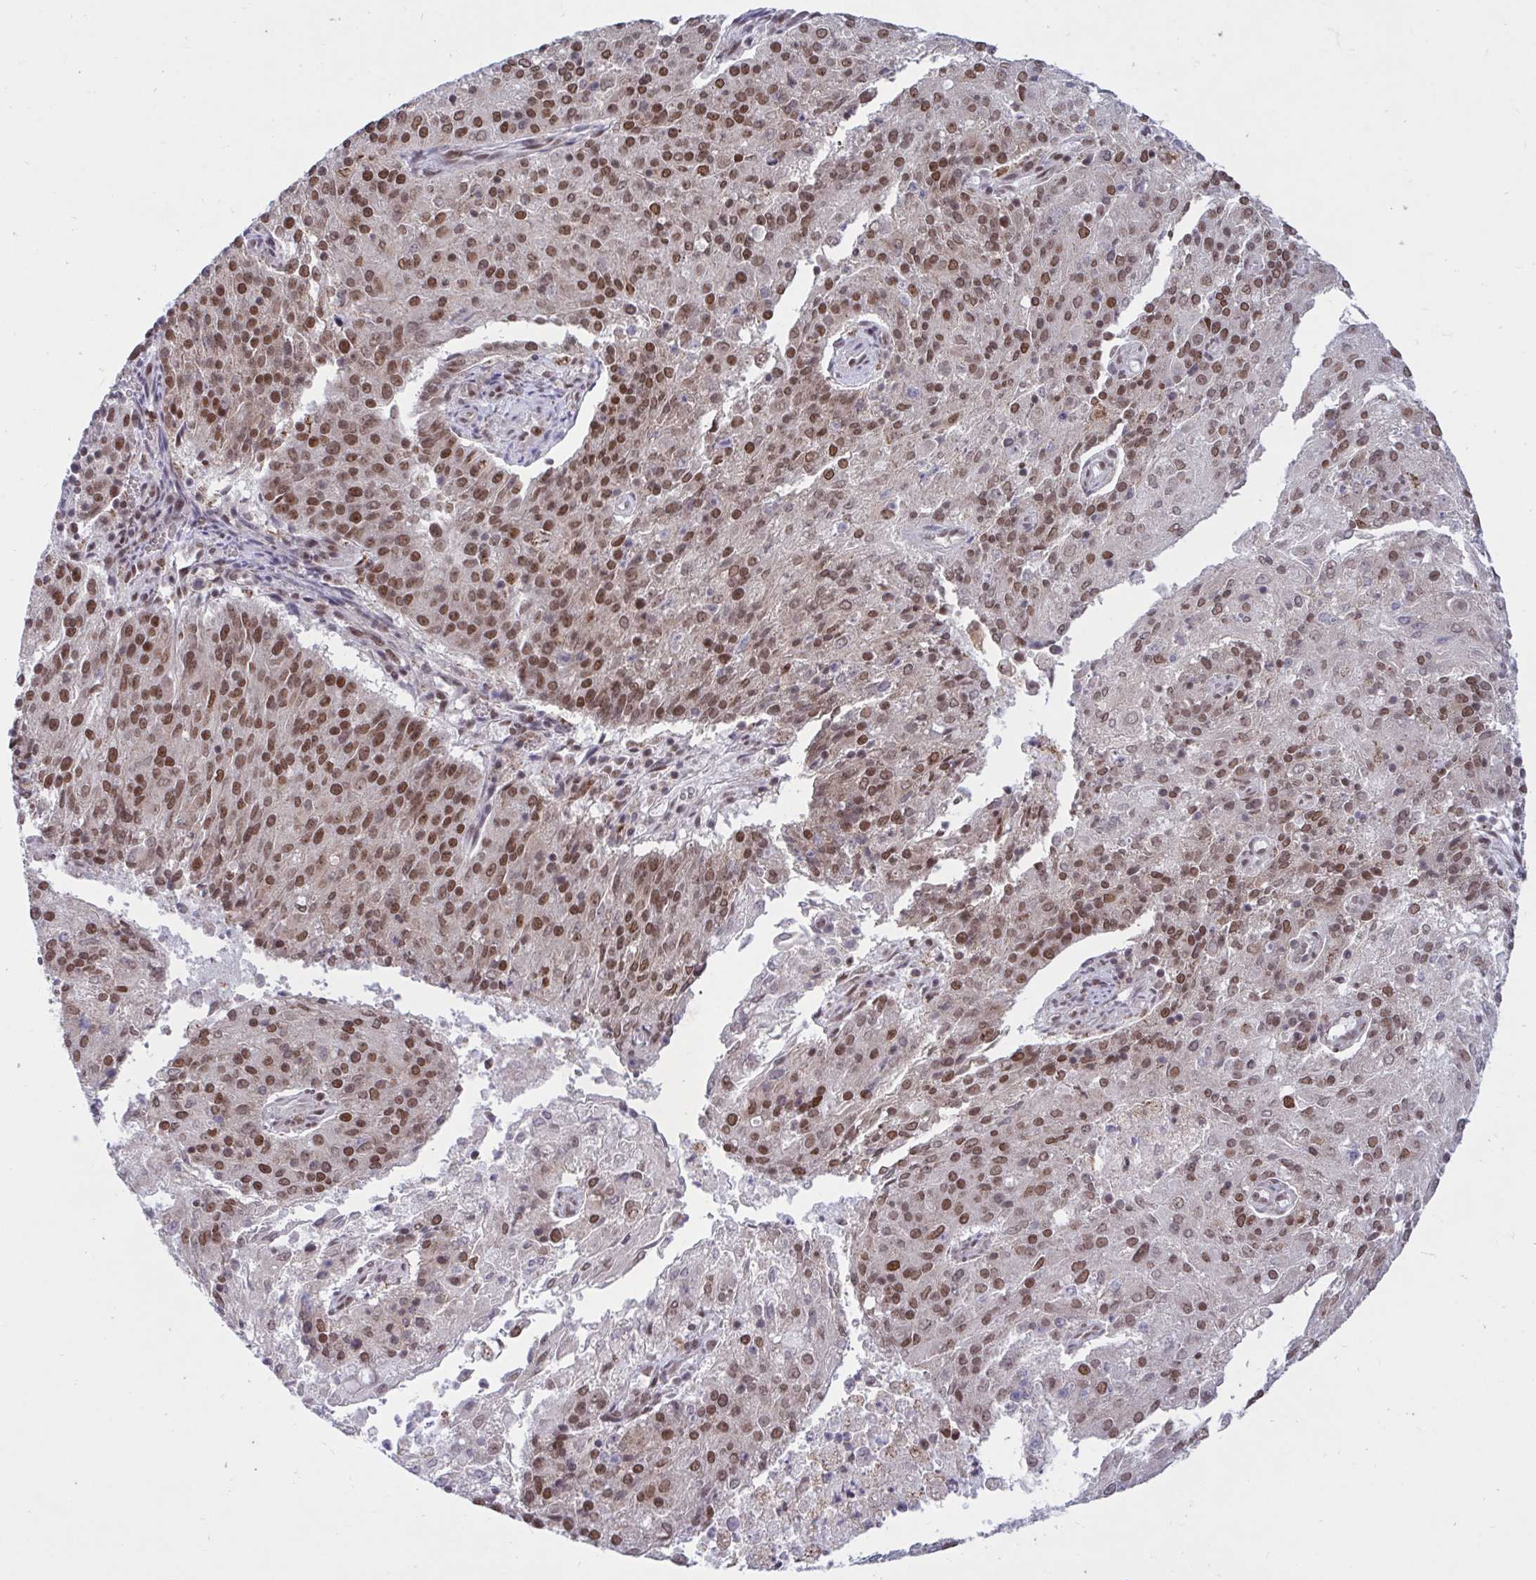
{"staining": {"intensity": "moderate", "quantity": ">75%", "location": "nuclear"}, "tissue": "endometrial cancer", "cell_type": "Tumor cells", "image_type": "cancer", "snomed": [{"axis": "morphology", "description": "Adenocarcinoma, NOS"}, {"axis": "topography", "description": "Endometrium"}], "caption": "Approximately >75% of tumor cells in endometrial adenocarcinoma show moderate nuclear protein positivity as visualized by brown immunohistochemical staining.", "gene": "PHF10", "patient": {"sex": "female", "age": 82}}